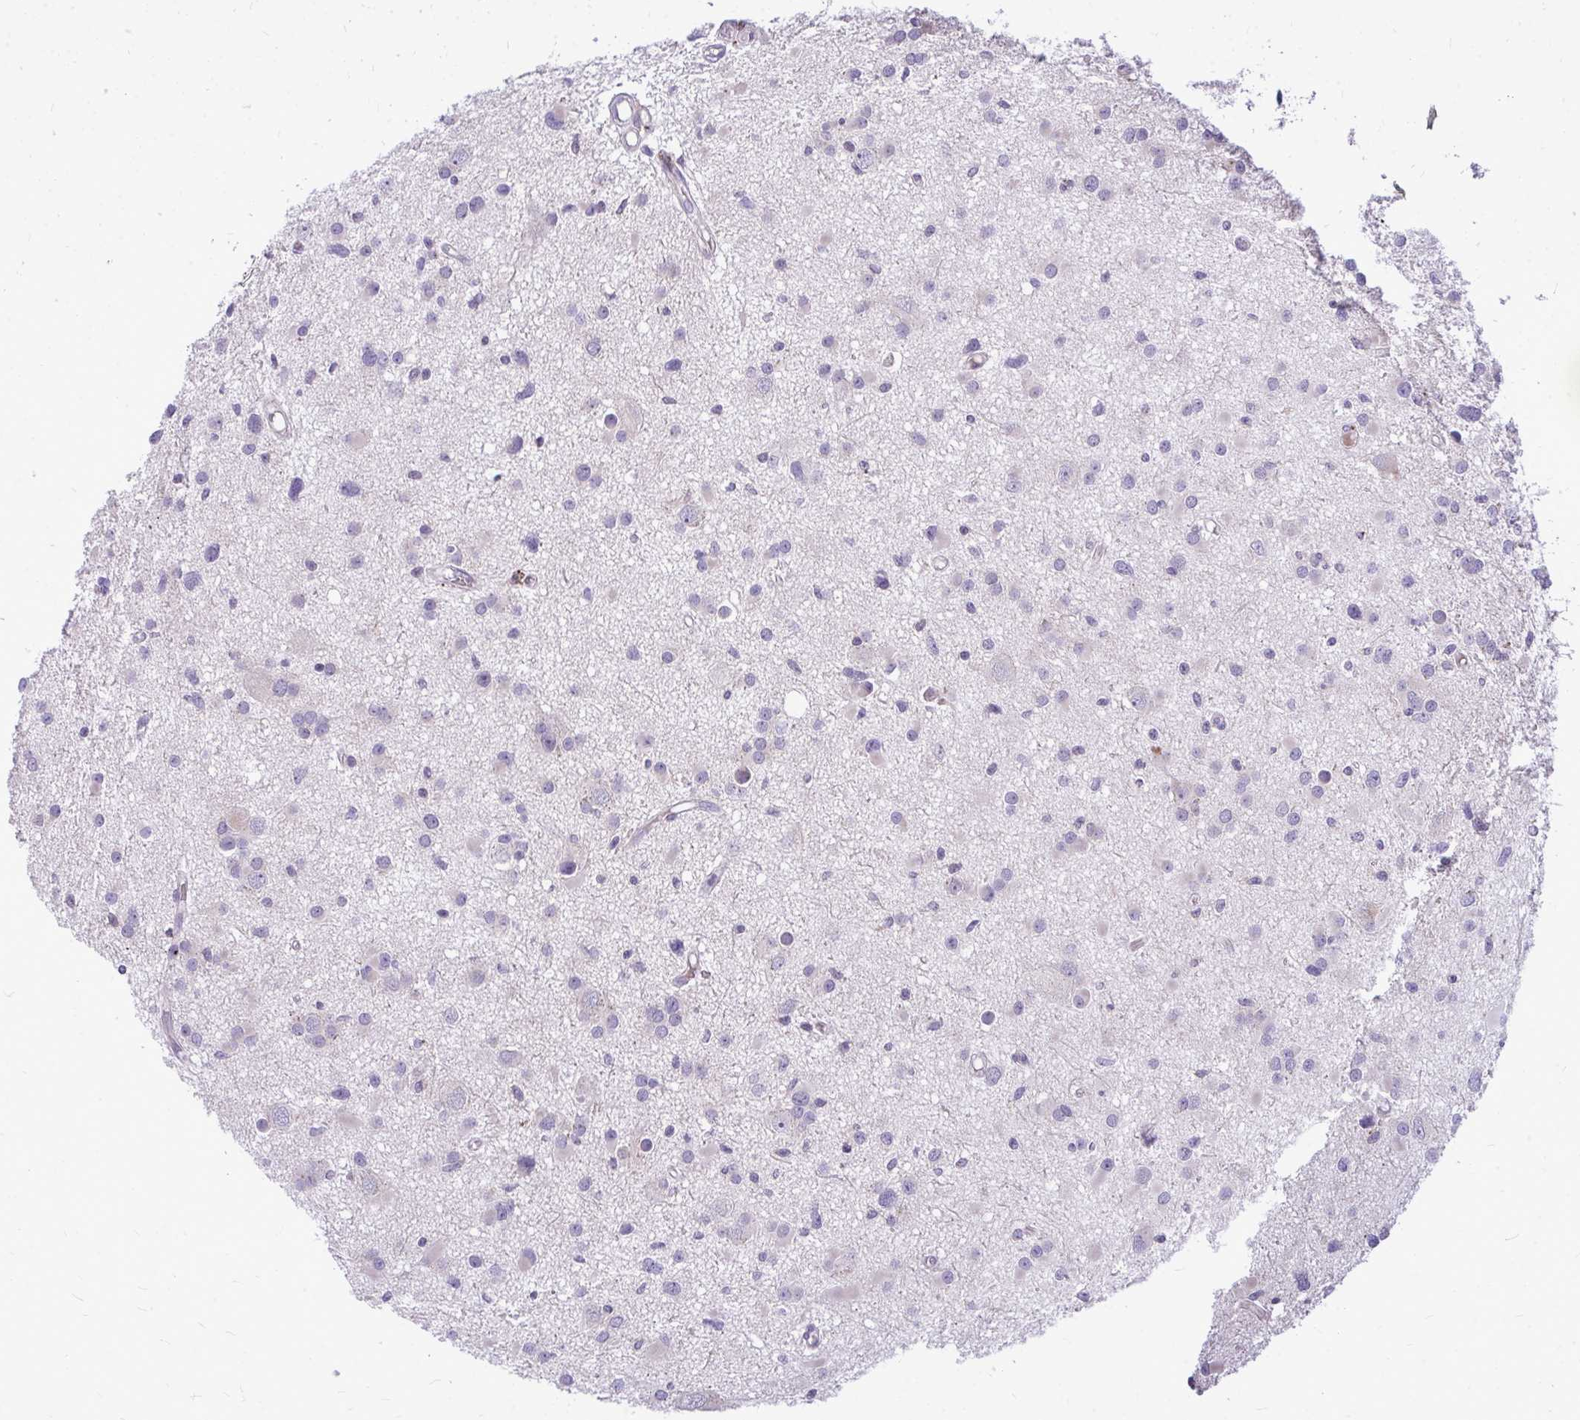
{"staining": {"intensity": "negative", "quantity": "none", "location": "none"}, "tissue": "glioma", "cell_type": "Tumor cells", "image_type": "cancer", "snomed": [{"axis": "morphology", "description": "Glioma, malignant, High grade"}, {"axis": "topography", "description": "Brain"}], "caption": "IHC micrograph of glioma stained for a protein (brown), which displays no expression in tumor cells. Brightfield microscopy of IHC stained with DAB (3,3'-diaminobenzidine) (brown) and hematoxylin (blue), captured at high magnification.", "gene": "ZSCAN25", "patient": {"sex": "male", "age": 54}}